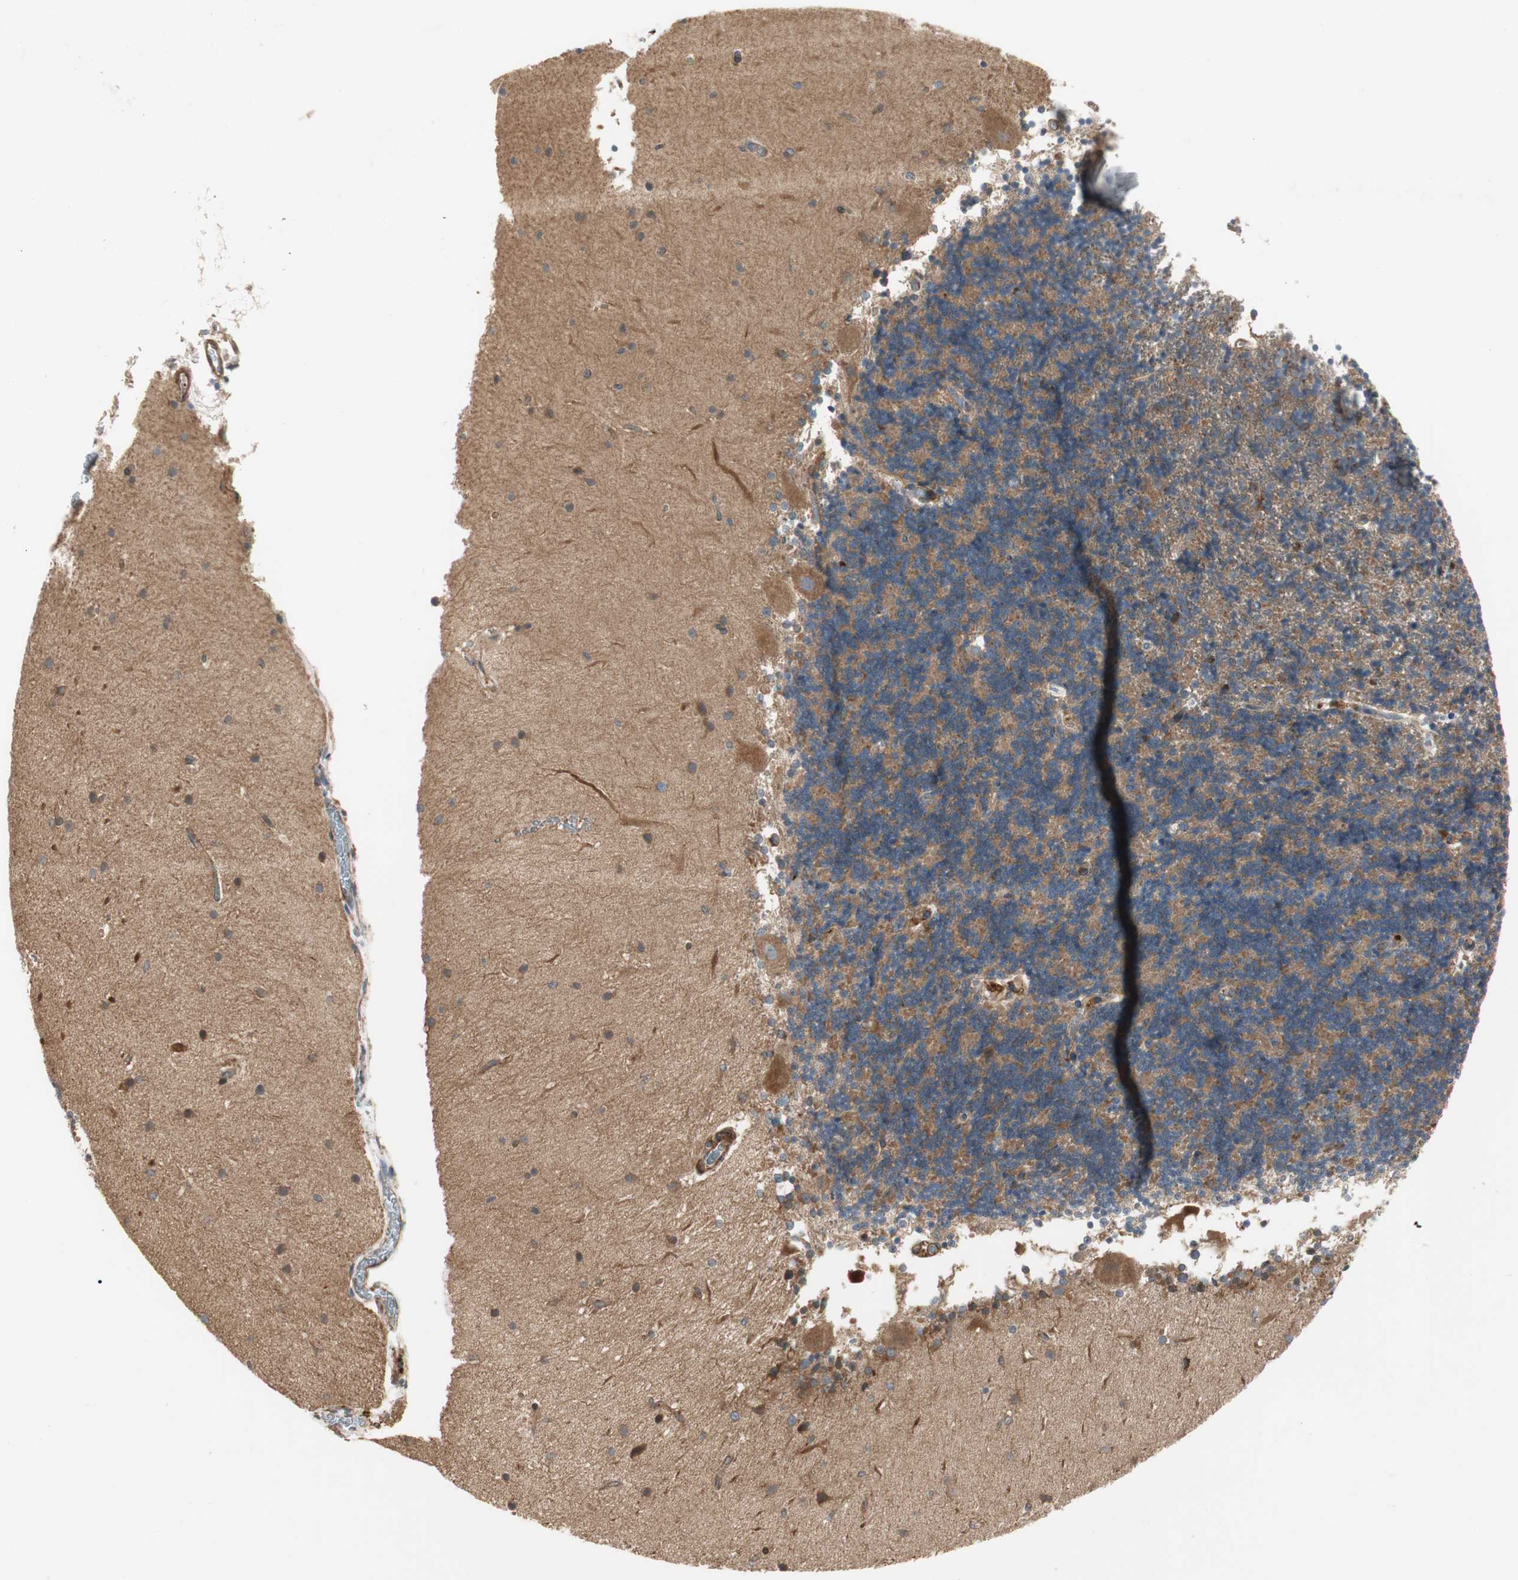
{"staining": {"intensity": "moderate", "quantity": "25%-75%", "location": "cytoplasmic/membranous"}, "tissue": "cerebellum", "cell_type": "Cells in granular layer", "image_type": "normal", "snomed": [{"axis": "morphology", "description": "Normal tissue, NOS"}, {"axis": "topography", "description": "Cerebellum"}], "caption": "Moderate cytoplasmic/membranous positivity is identified in about 25%-75% of cells in granular layer in unremarkable cerebellum.", "gene": "PRKG1", "patient": {"sex": "female", "age": 54}}